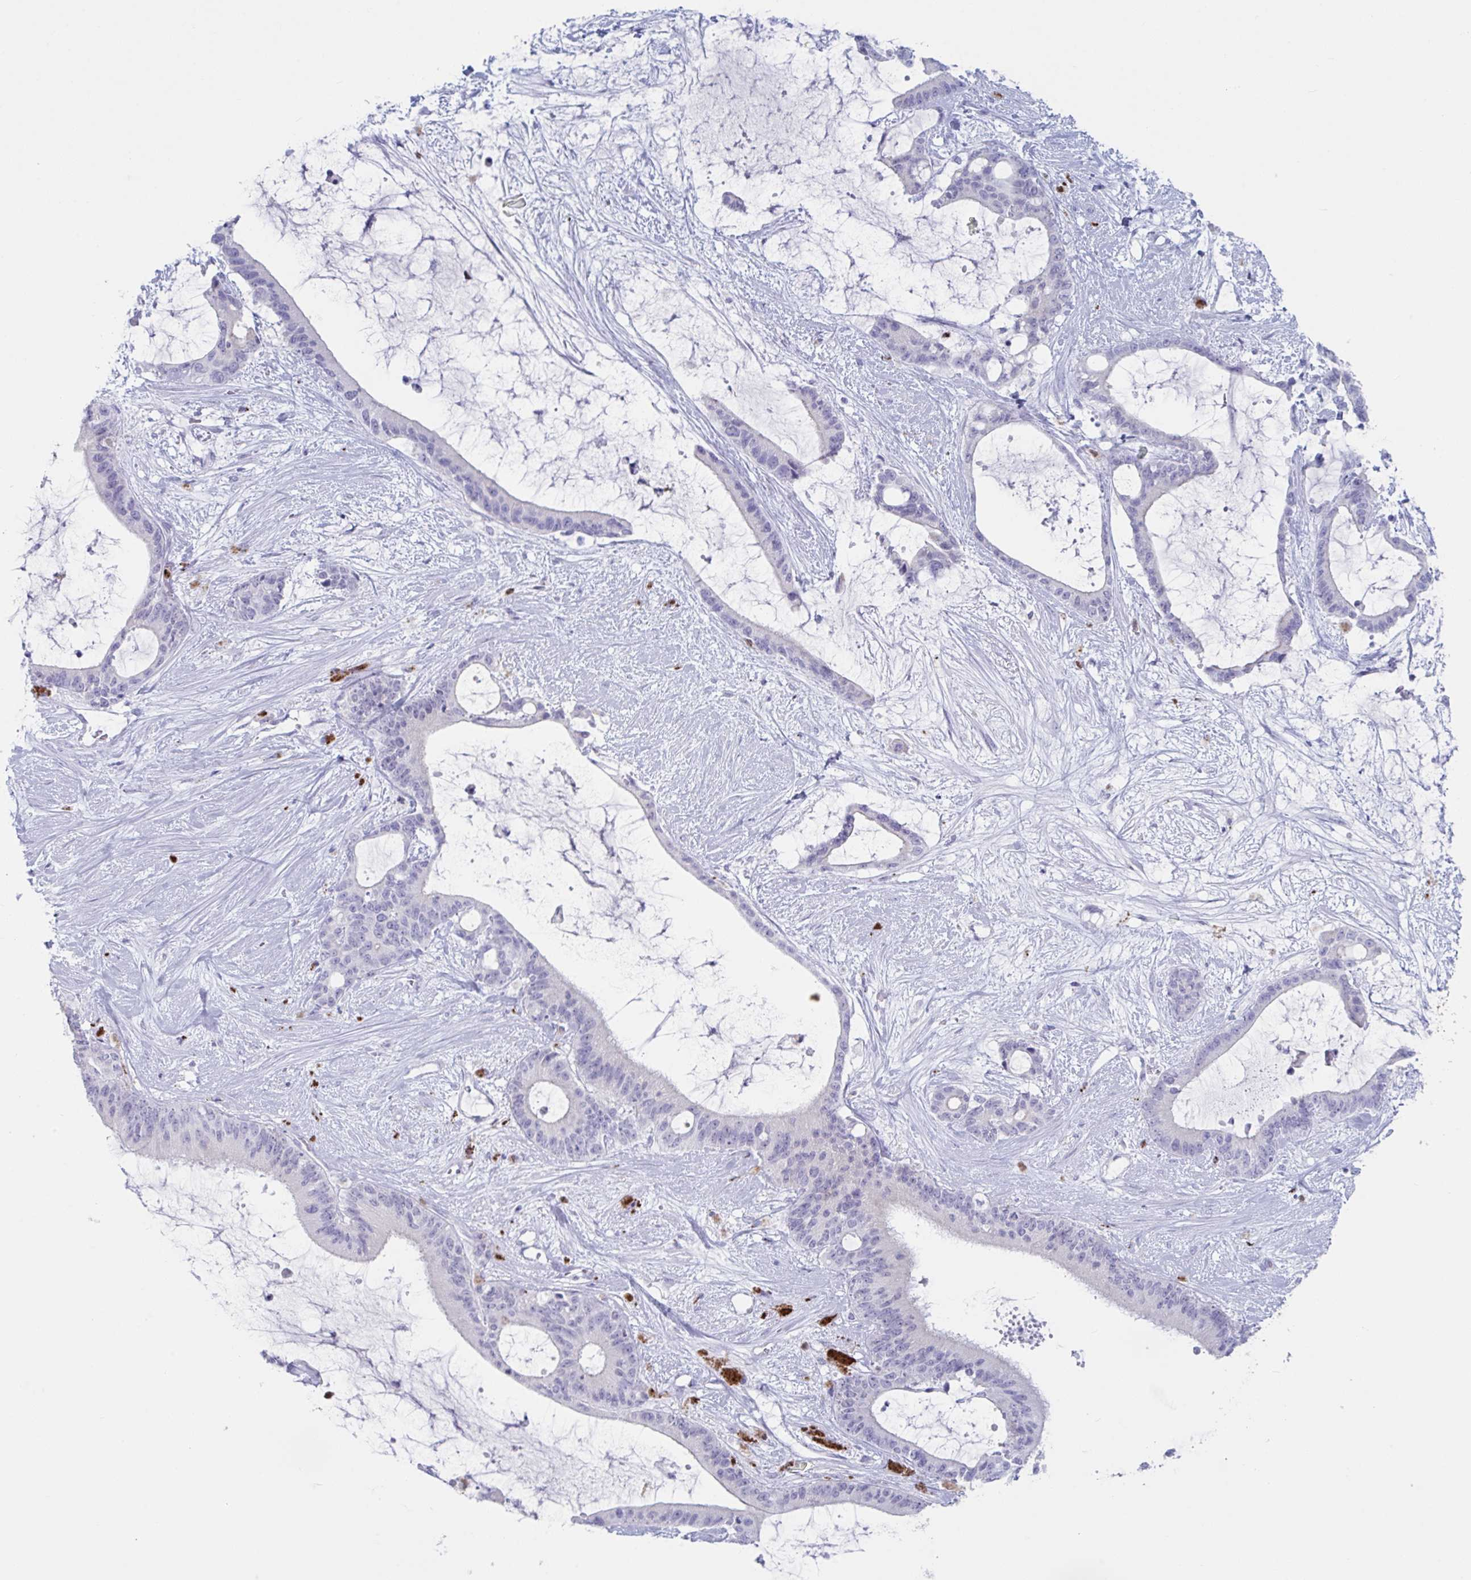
{"staining": {"intensity": "negative", "quantity": "none", "location": "none"}, "tissue": "liver cancer", "cell_type": "Tumor cells", "image_type": "cancer", "snomed": [{"axis": "morphology", "description": "Normal tissue, NOS"}, {"axis": "morphology", "description": "Cholangiocarcinoma"}, {"axis": "topography", "description": "Liver"}, {"axis": "topography", "description": "Peripheral nerve tissue"}], "caption": "Tumor cells are negative for protein expression in human cholangiocarcinoma (liver).", "gene": "CYP4F11", "patient": {"sex": "female", "age": 73}}